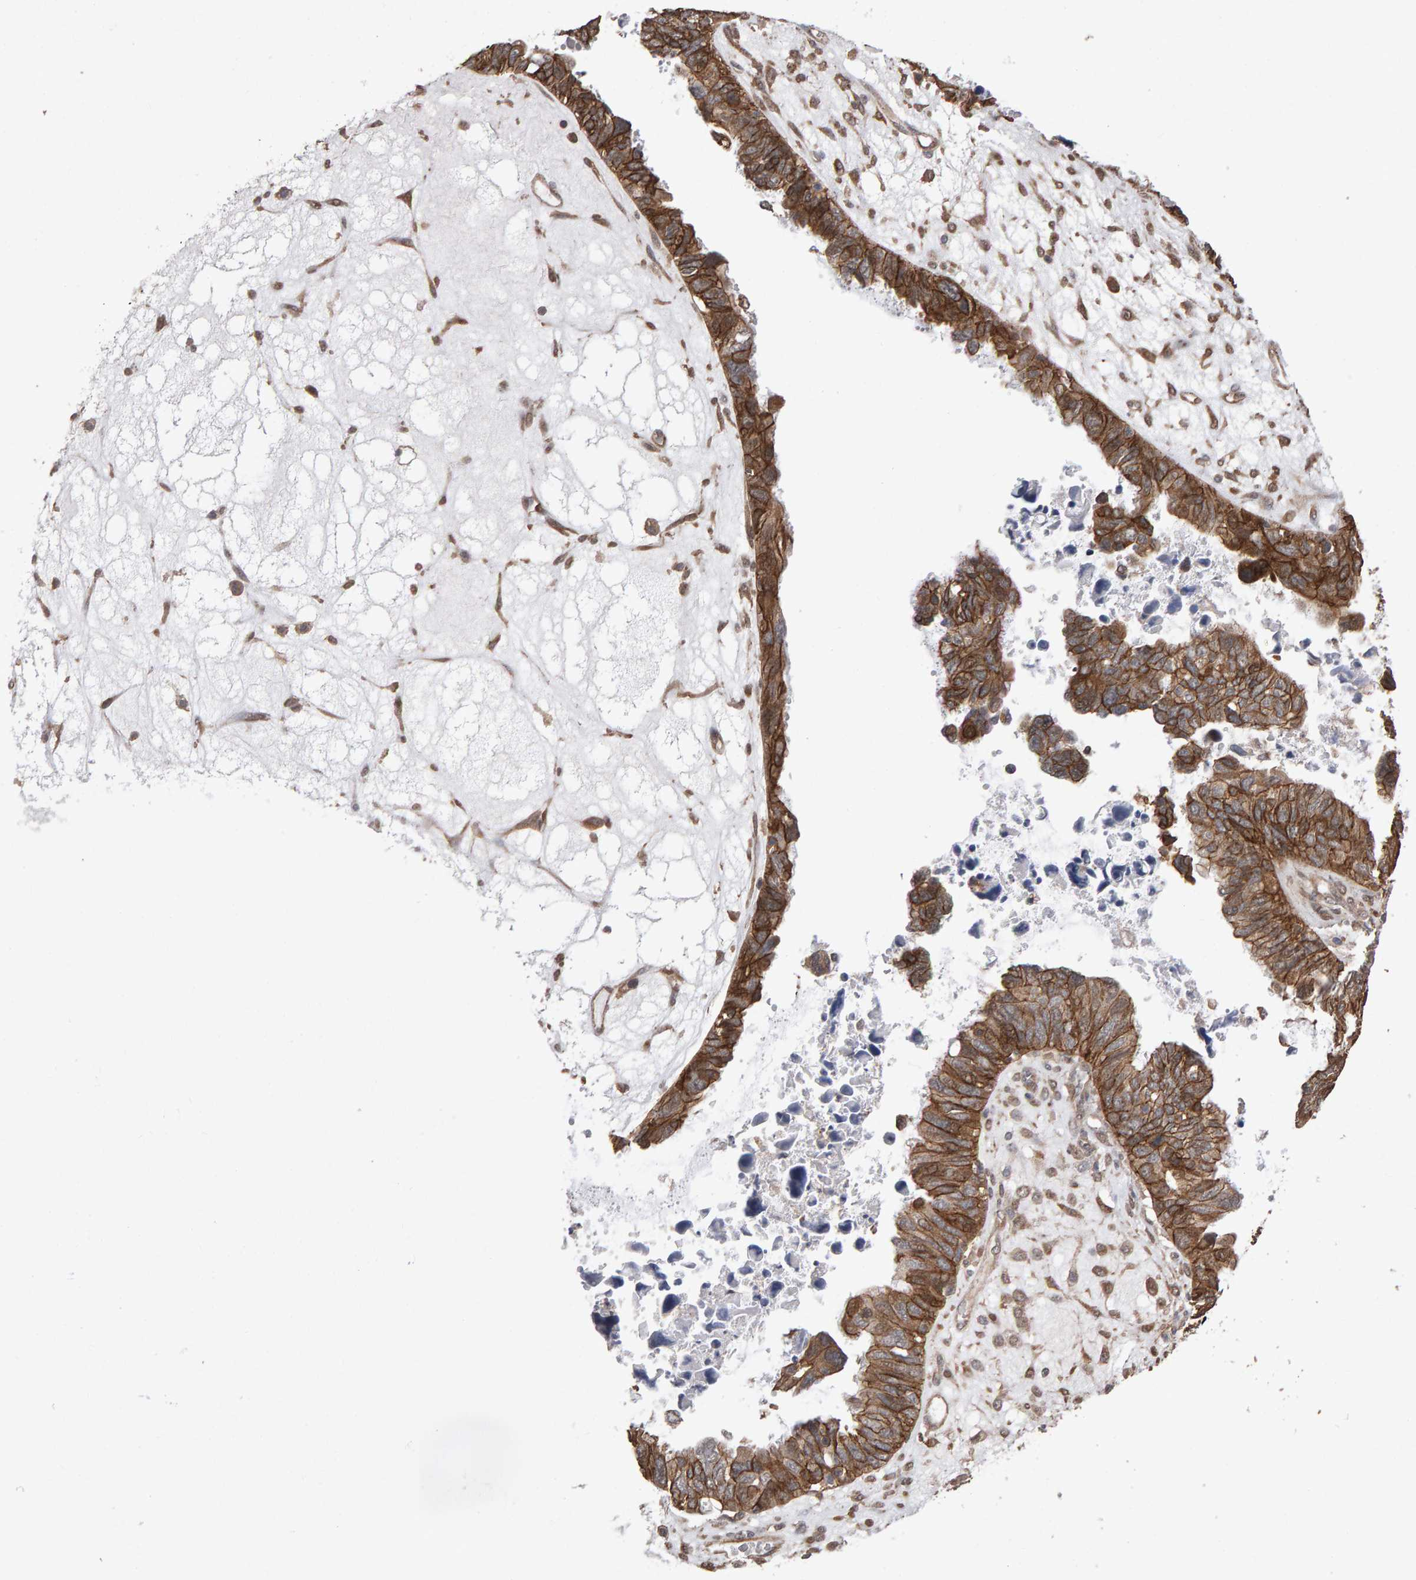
{"staining": {"intensity": "strong", "quantity": ">75%", "location": "cytoplasmic/membranous"}, "tissue": "ovarian cancer", "cell_type": "Tumor cells", "image_type": "cancer", "snomed": [{"axis": "morphology", "description": "Cystadenocarcinoma, serous, NOS"}, {"axis": "topography", "description": "Ovary"}], "caption": "This is a micrograph of immunohistochemistry staining of ovarian cancer (serous cystadenocarcinoma), which shows strong positivity in the cytoplasmic/membranous of tumor cells.", "gene": "SCRIB", "patient": {"sex": "female", "age": 79}}